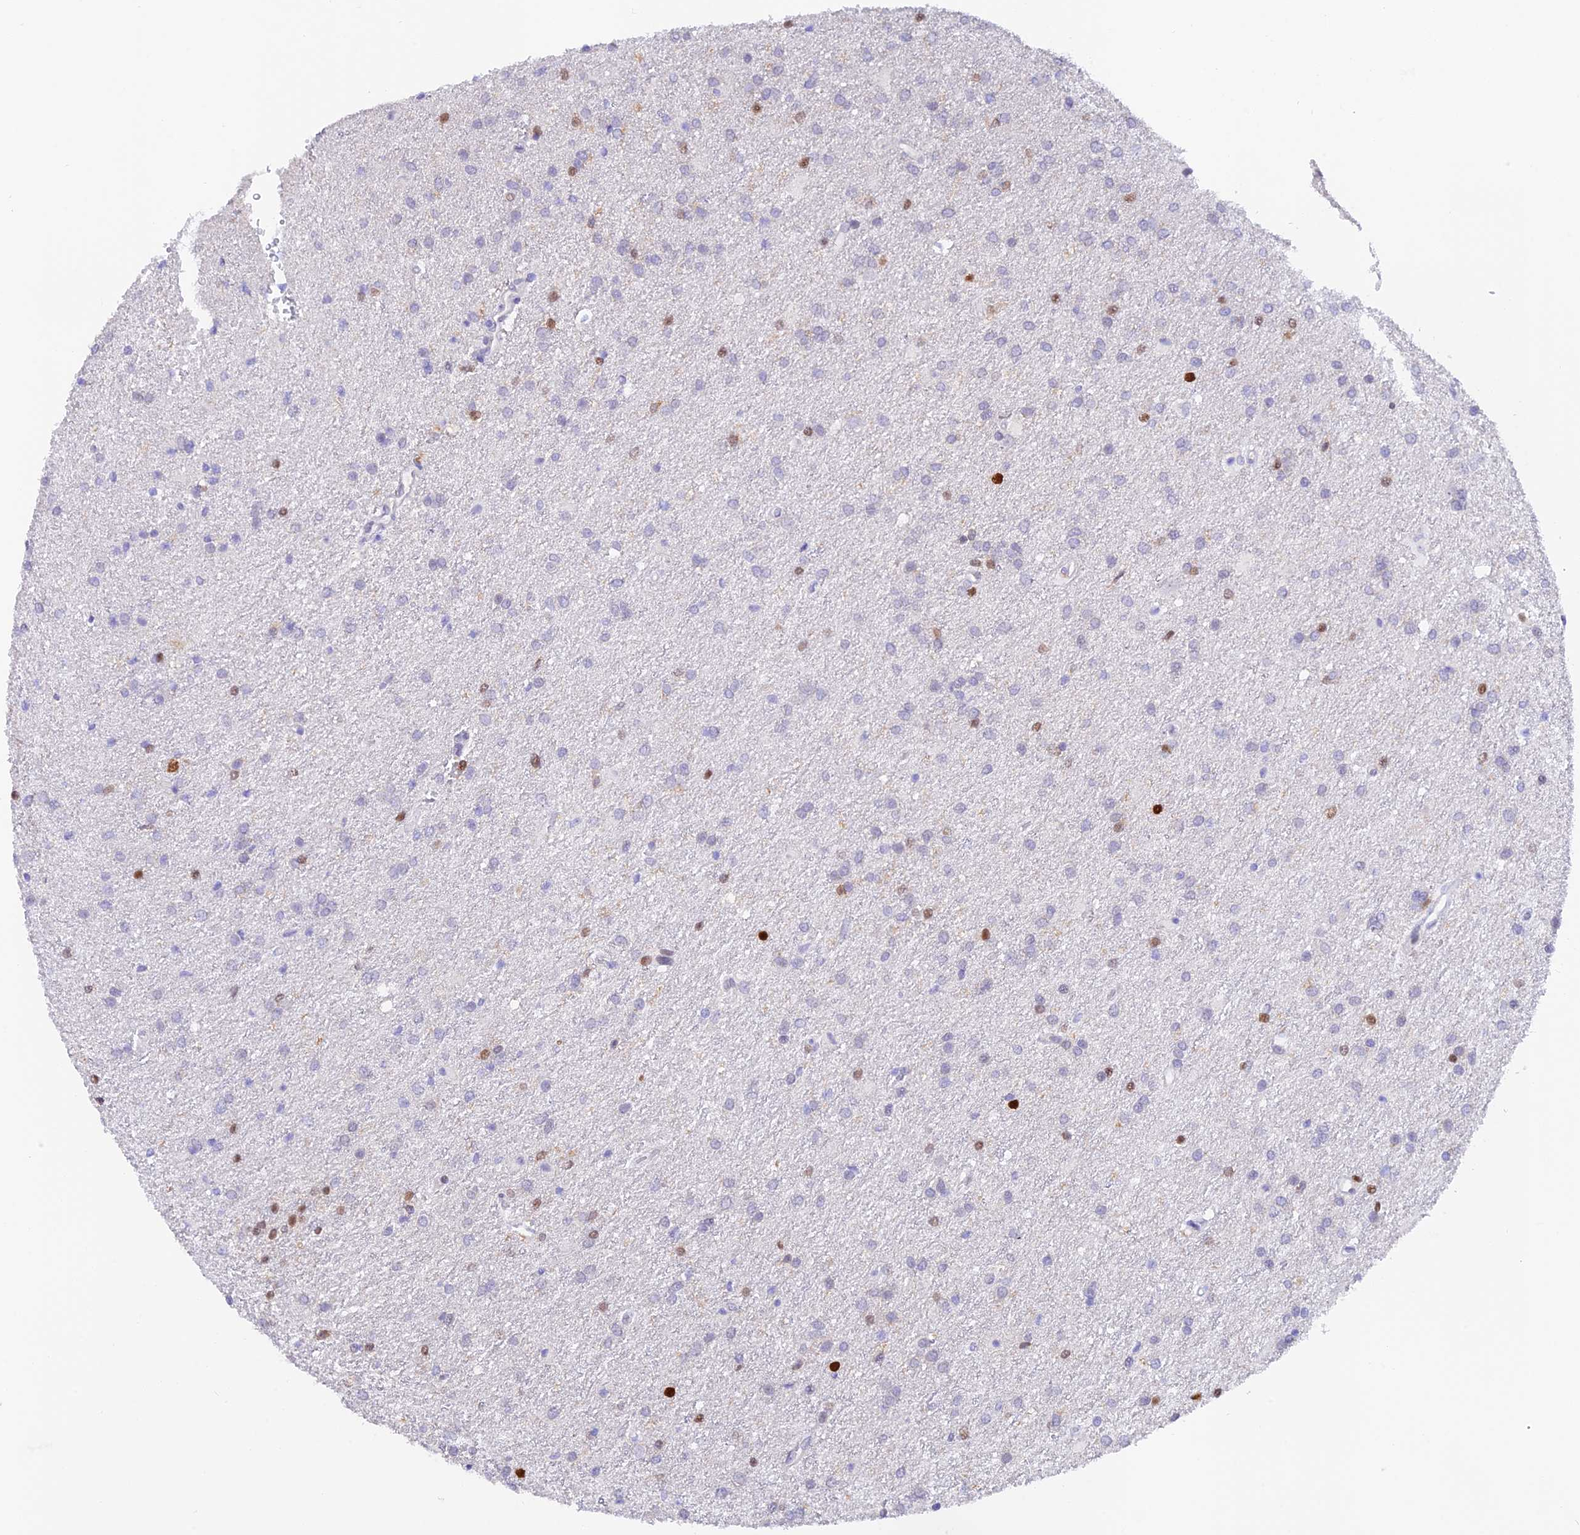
{"staining": {"intensity": "strong", "quantity": "<25%", "location": "nuclear"}, "tissue": "glioma", "cell_type": "Tumor cells", "image_type": "cancer", "snomed": [{"axis": "morphology", "description": "Glioma, malignant, High grade"}, {"axis": "topography", "description": "Brain"}], "caption": "Immunohistochemistry (IHC) histopathology image of neoplastic tissue: malignant glioma (high-grade) stained using immunohistochemistry reveals medium levels of strong protein expression localized specifically in the nuclear of tumor cells, appearing as a nuclear brown color.", "gene": "DENND1C", "patient": {"sex": "female", "age": 50}}